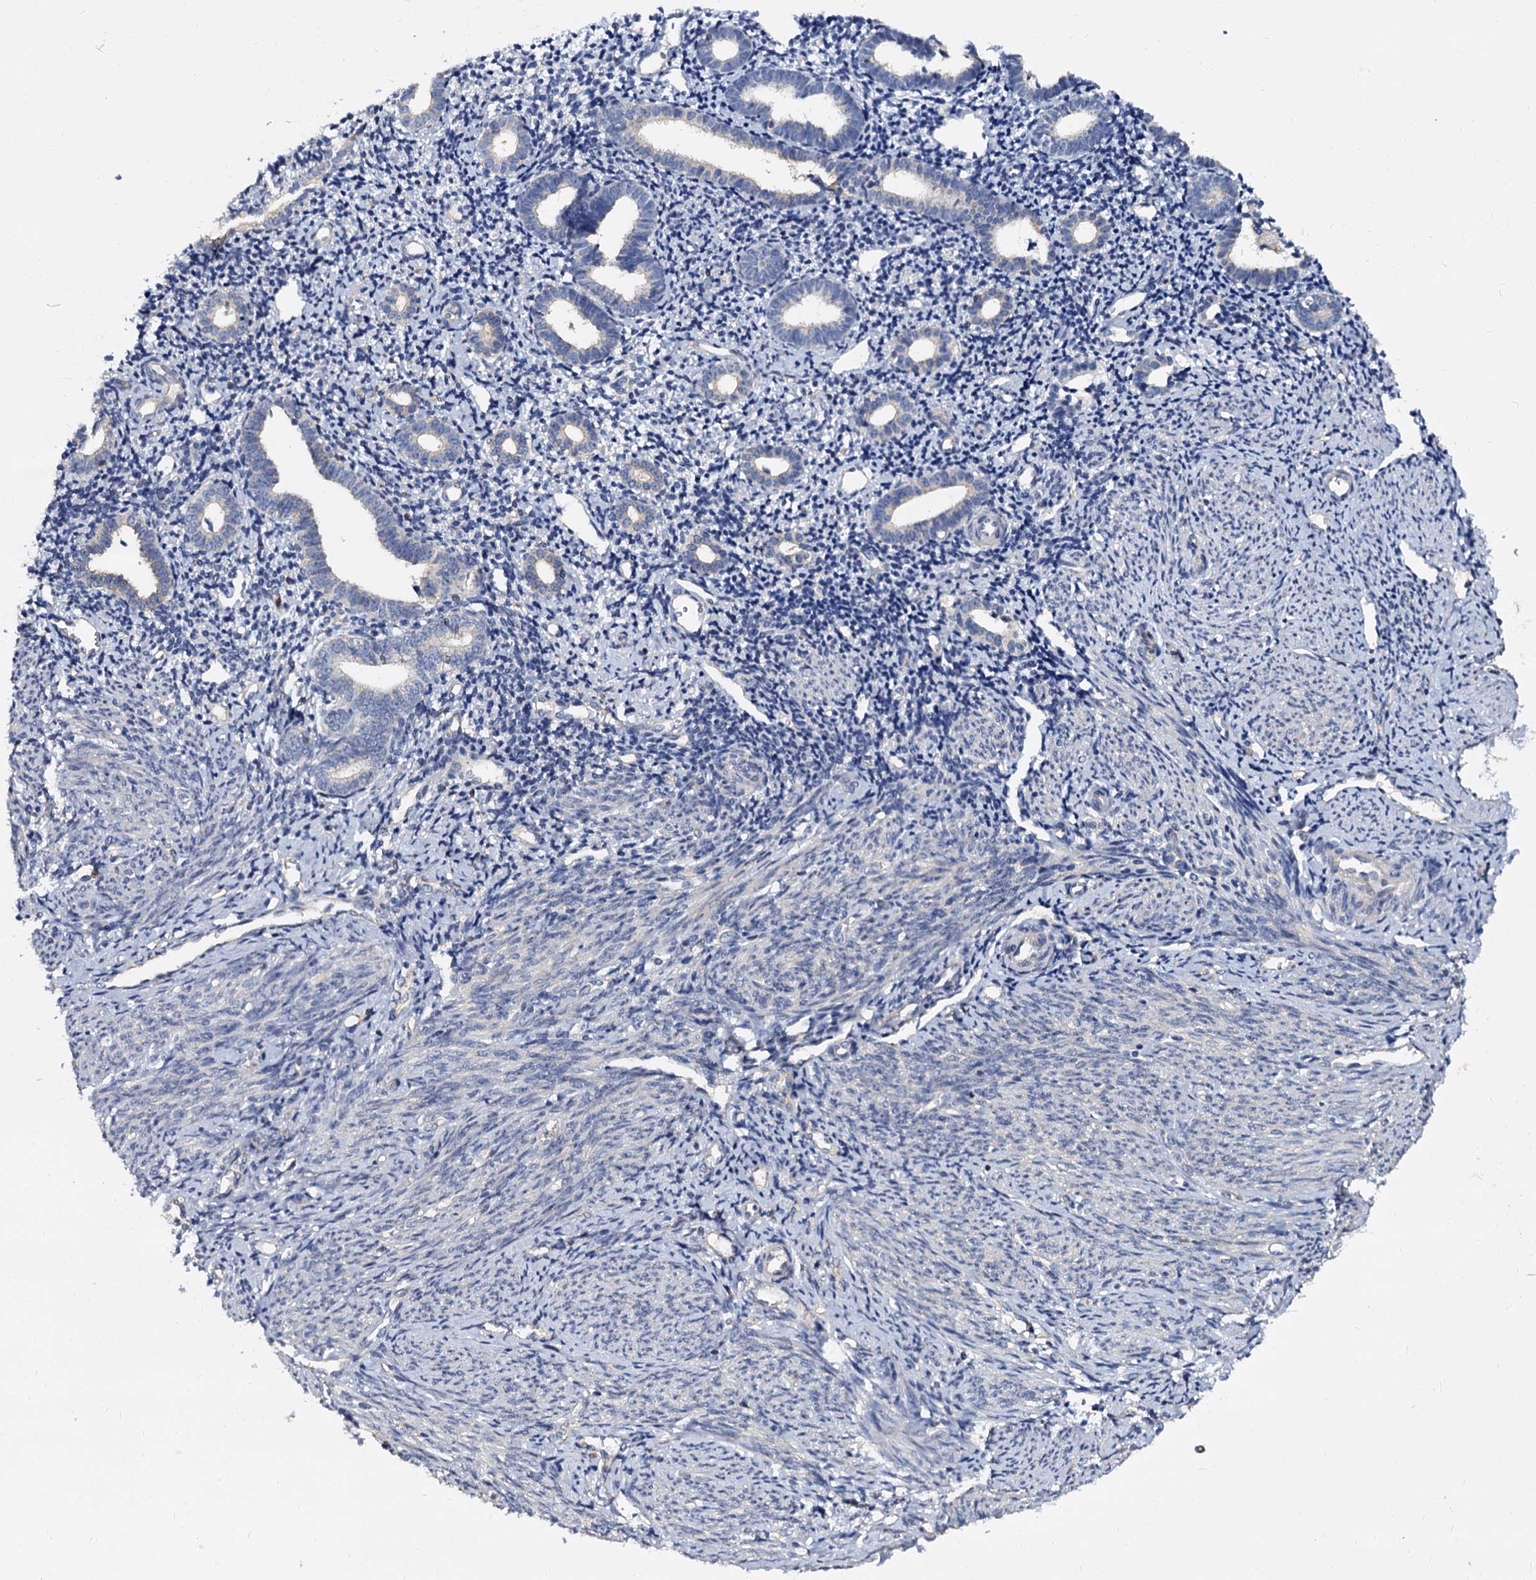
{"staining": {"intensity": "negative", "quantity": "none", "location": "none"}, "tissue": "endometrium", "cell_type": "Cells in endometrial stroma", "image_type": "normal", "snomed": [{"axis": "morphology", "description": "Normal tissue, NOS"}, {"axis": "topography", "description": "Endometrium"}], "caption": "This is a photomicrograph of IHC staining of unremarkable endometrium, which shows no expression in cells in endometrial stroma.", "gene": "ANKRD13A", "patient": {"sex": "female", "age": 56}}